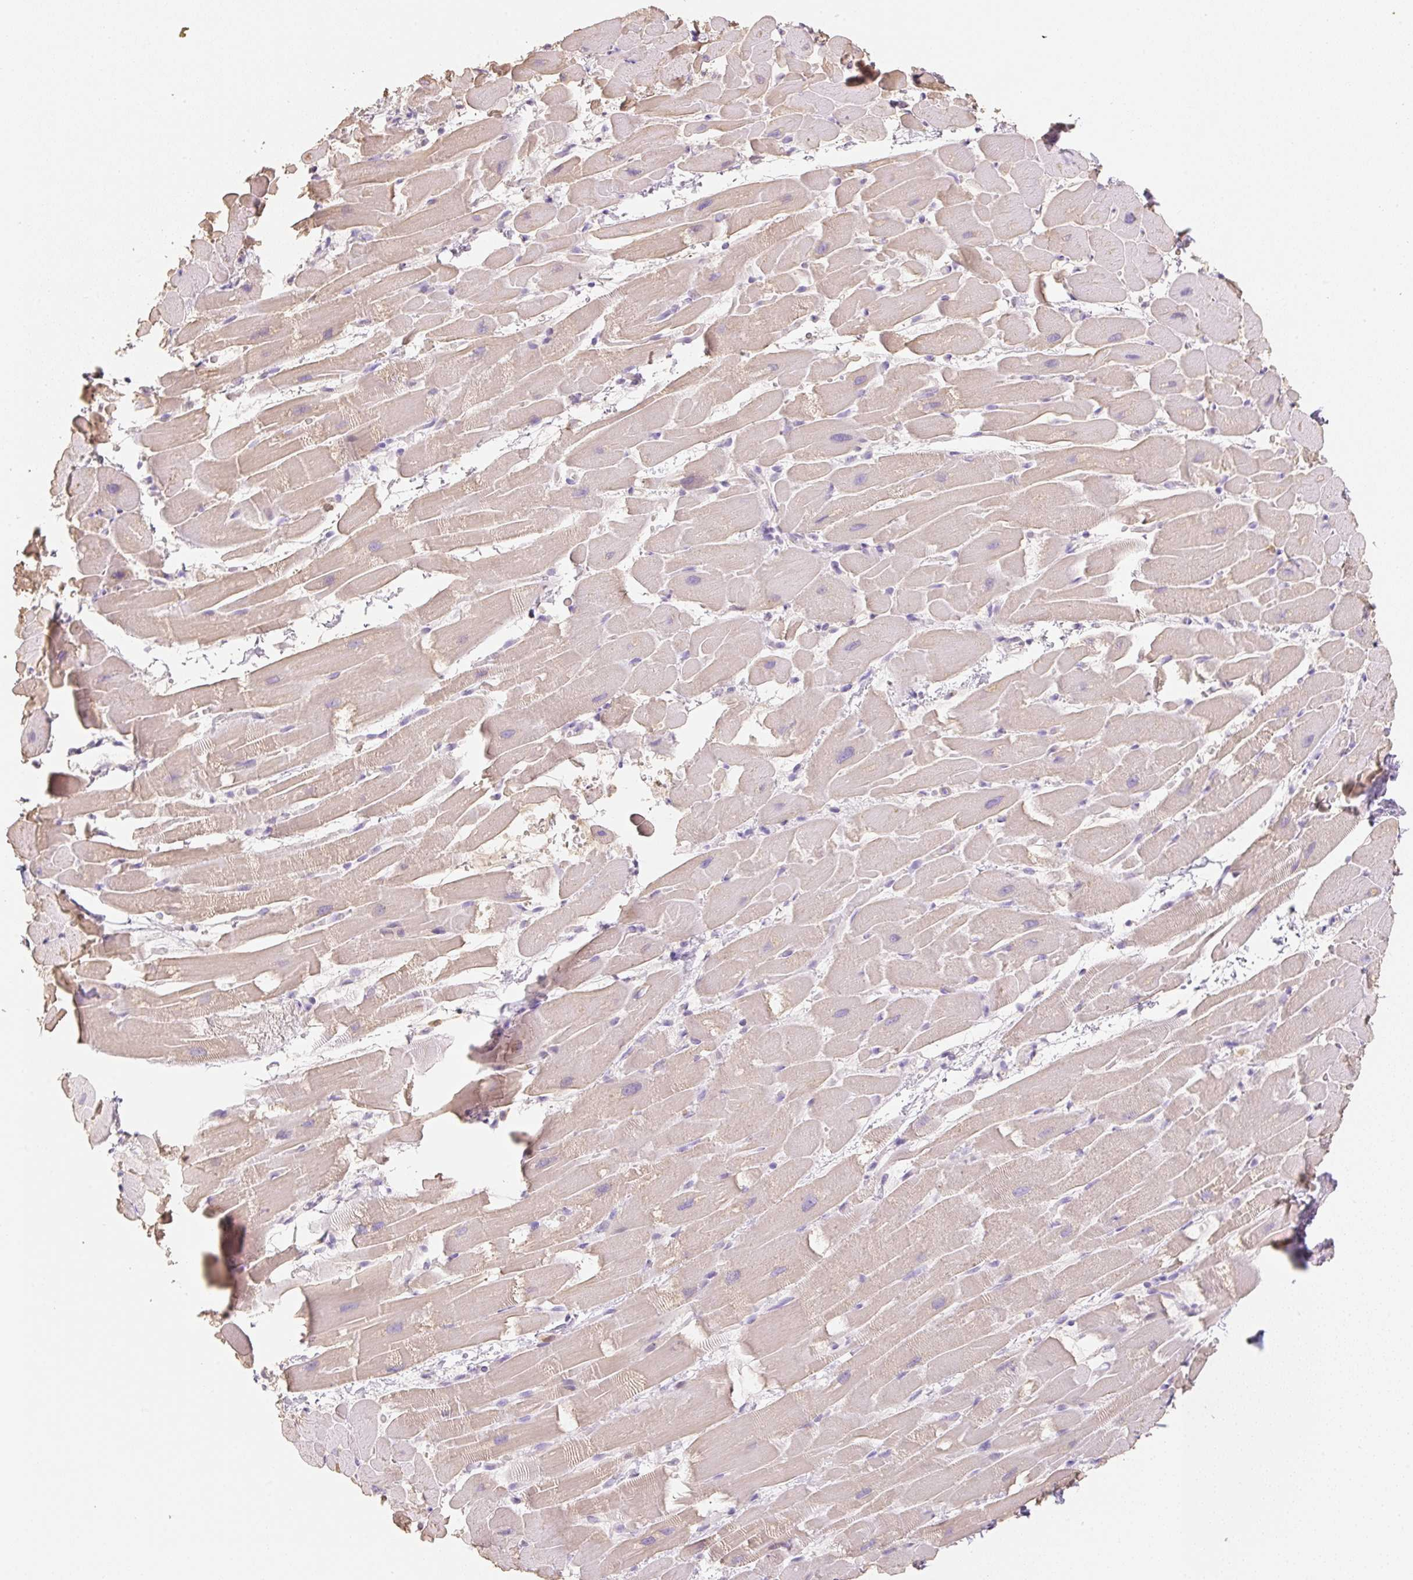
{"staining": {"intensity": "weak", "quantity": "25%-75%", "location": "cytoplasmic/membranous"}, "tissue": "heart muscle", "cell_type": "Cardiomyocytes", "image_type": "normal", "snomed": [{"axis": "morphology", "description": "Normal tissue, NOS"}, {"axis": "topography", "description": "Heart"}], "caption": "A histopathology image of human heart muscle stained for a protein displays weak cytoplasmic/membranous brown staining in cardiomyocytes. The staining is performed using DAB (3,3'-diaminobenzidine) brown chromogen to label protein expression. The nuclei are counter-stained blue using hematoxylin.", "gene": "MBOAT7", "patient": {"sex": "male", "age": 37}}